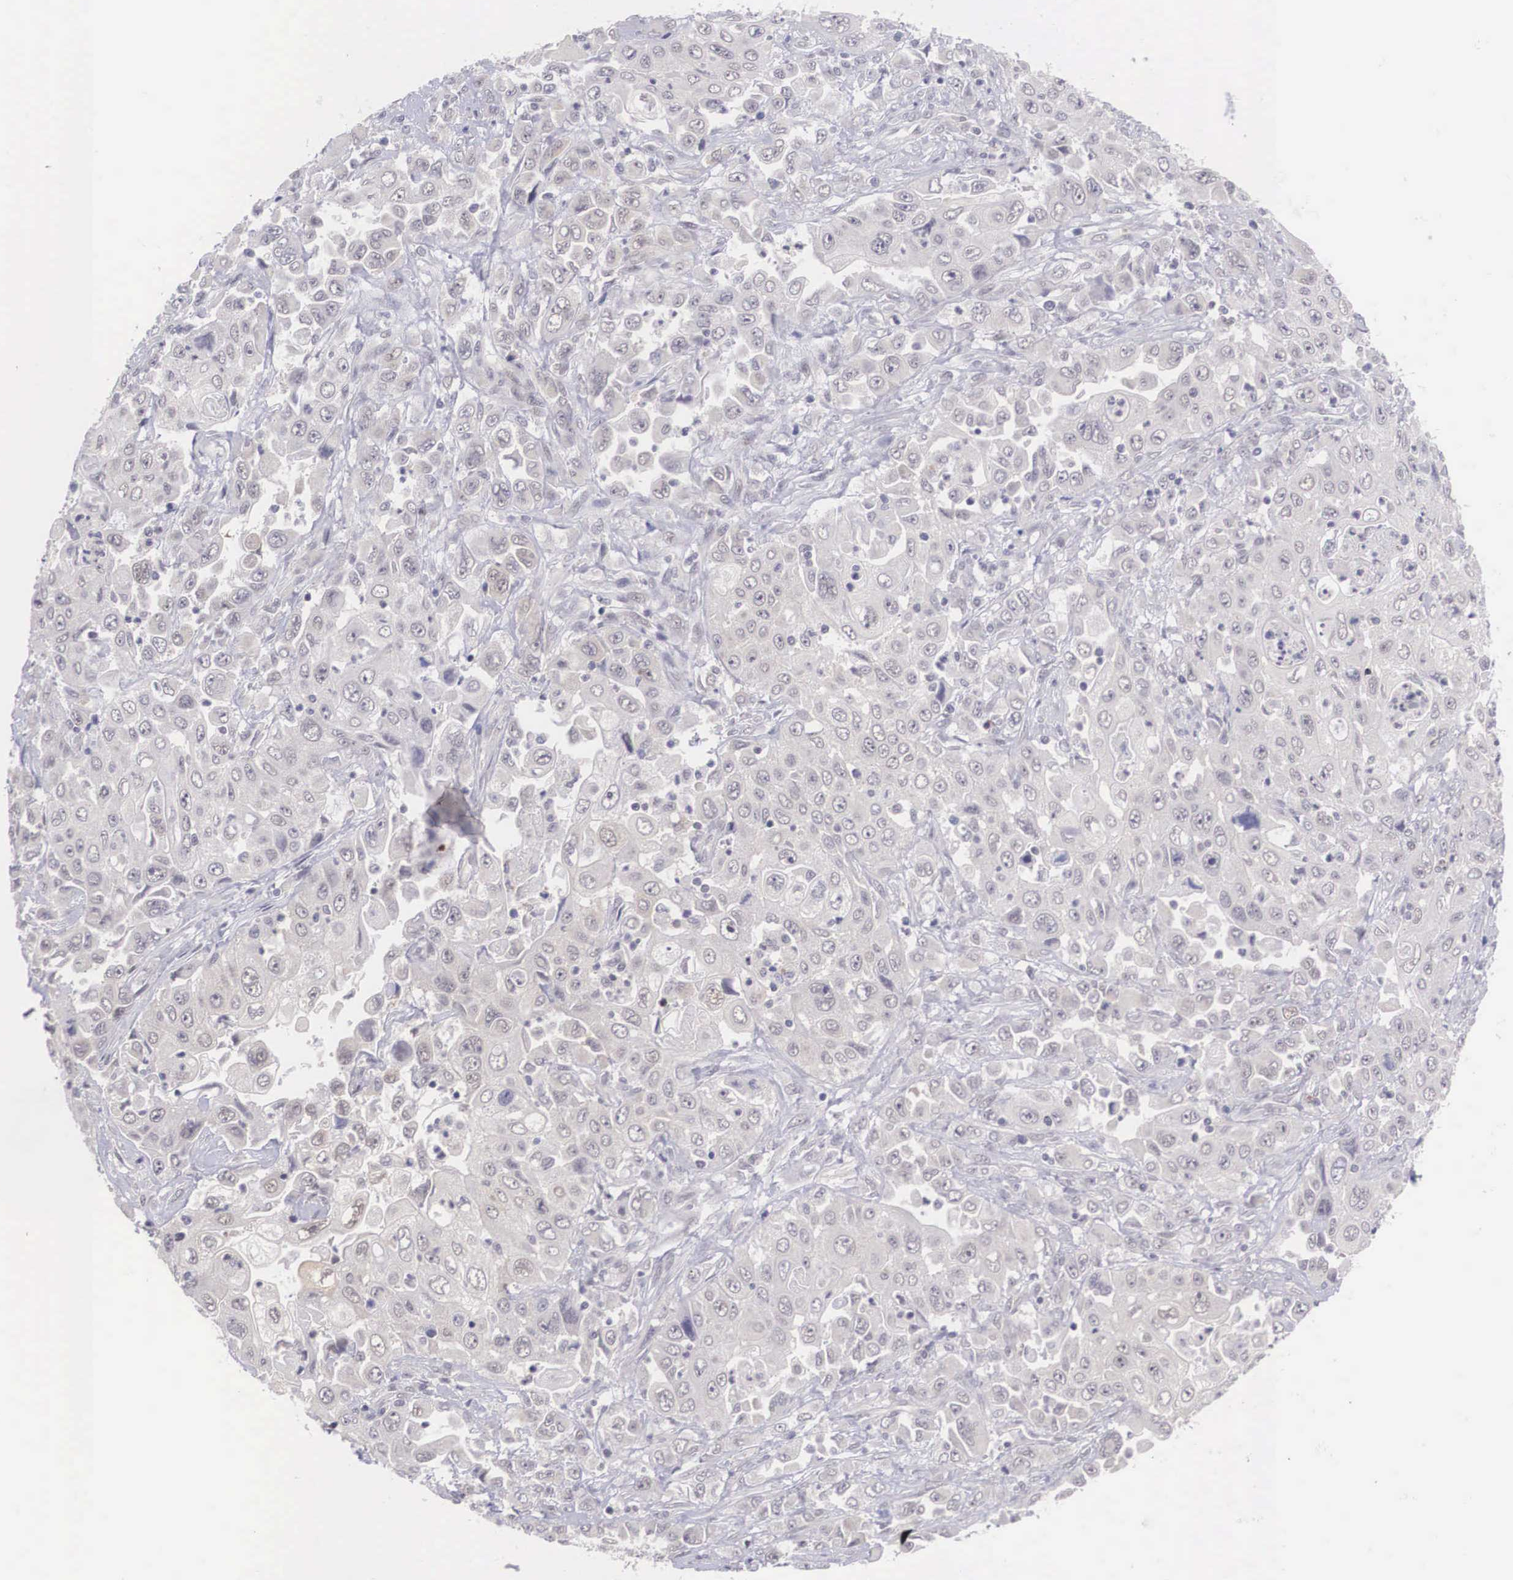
{"staining": {"intensity": "weak", "quantity": "25%-75%", "location": "cytoplasmic/membranous,nuclear"}, "tissue": "pancreatic cancer", "cell_type": "Tumor cells", "image_type": "cancer", "snomed": [{"axis": "morphology", "description": "Adenocarcinoma, NOS"}, {"axis": "topography", "description": "Pancreas"}], "caption": "Human pancreatic cancer (adenocarcinoma) stained with a protein marker reveals weak staining in tumor cells.", "gene": "NINL", "patient": {"sex": "male", "age": 70}}